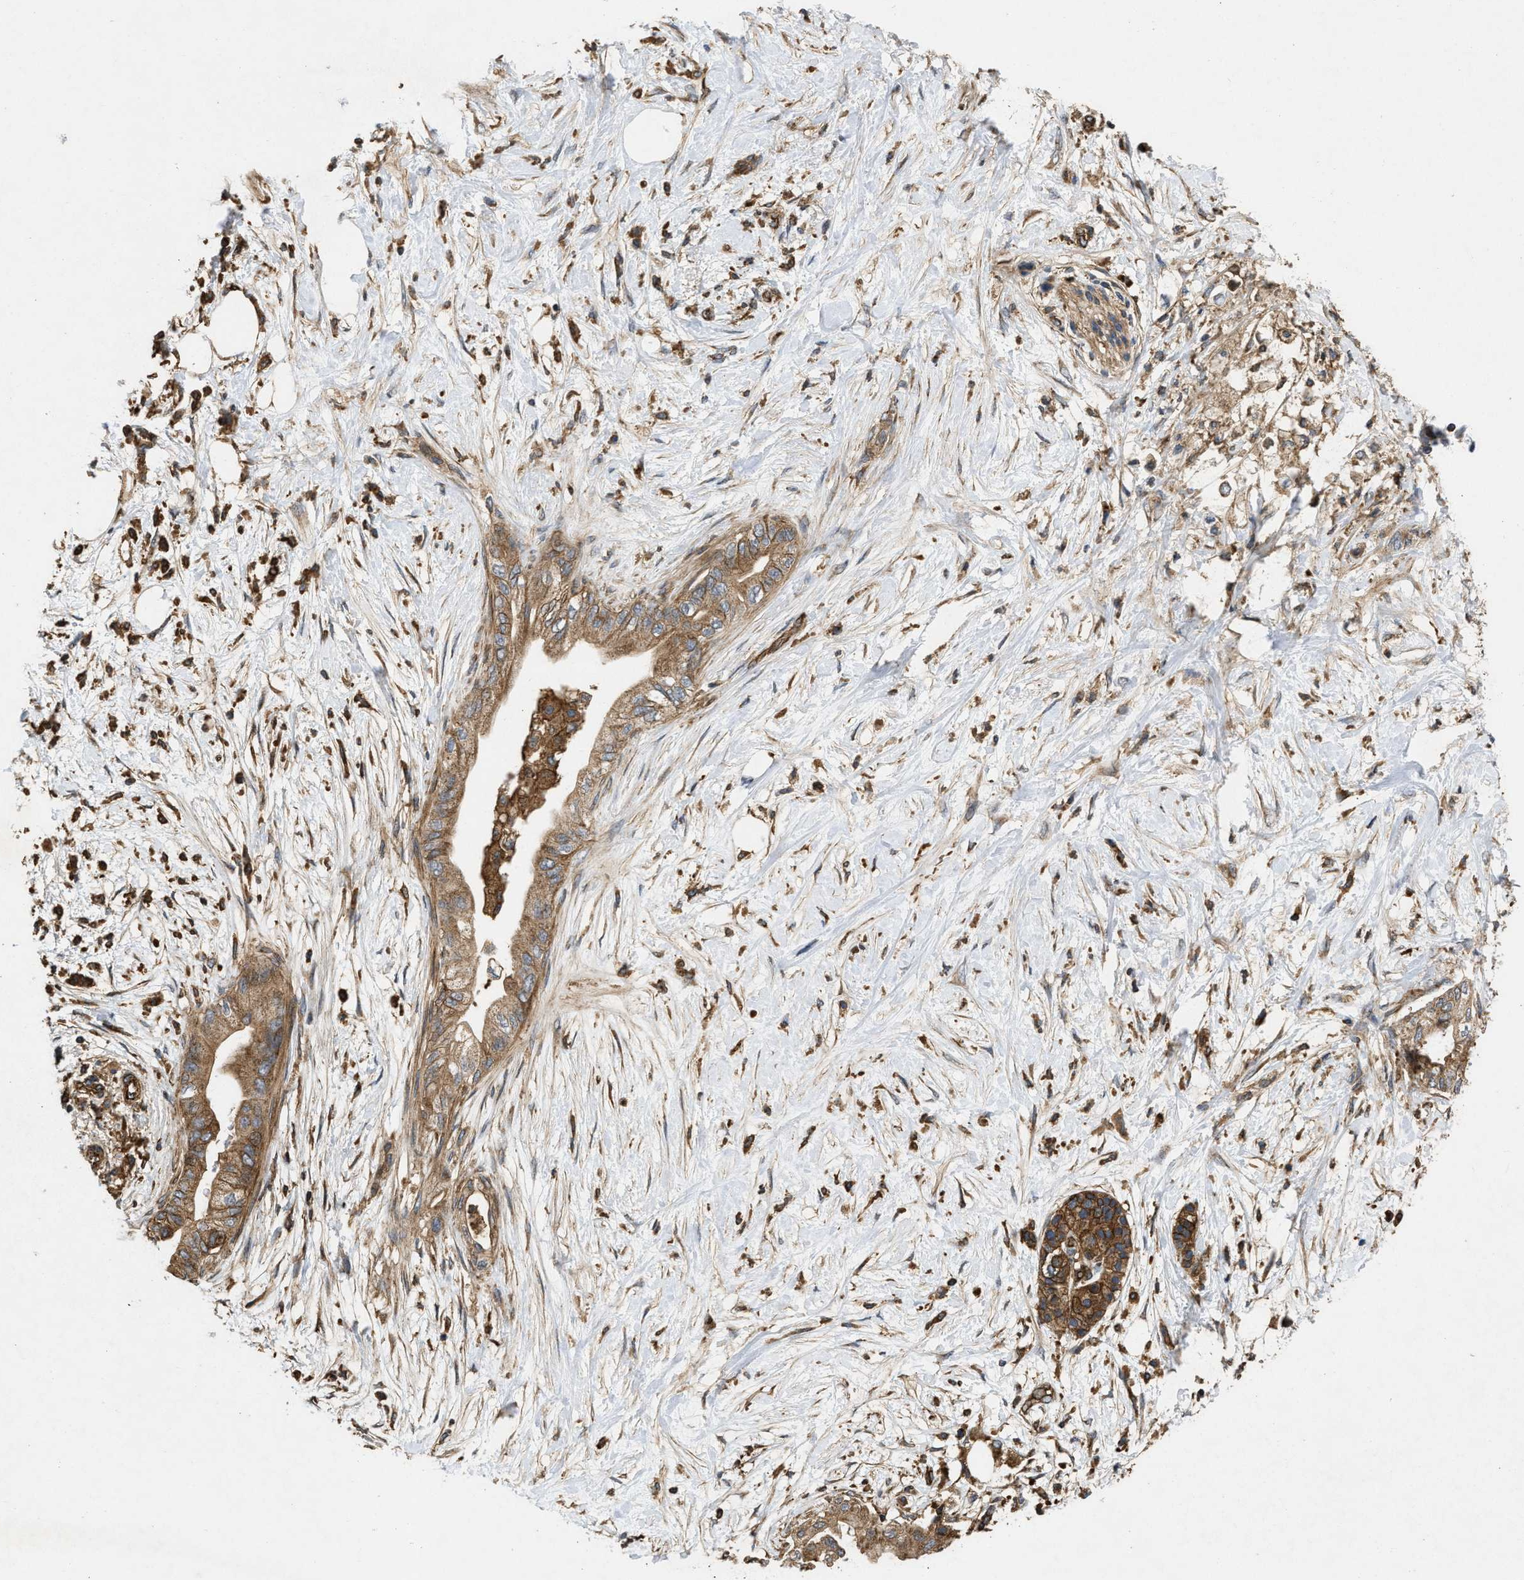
{"staining": {"intensity": "strong", "quantity": ">75%", "location": "cytoplasmic/membranous"}, "tissue": "pancreatic cancer", "cell_type": "Tumor cells", "image_type": "cancer", "snomed": [{"axis": "morphology", "description": "Normal tissue, NOS"}, {"axis": "morphology", "description": "Adenocarcinoma, NOS"}, {"axis": "topography", "description": "Pancreas"}, {"axis": "topography", "description": "Duodenum"}], "caption": "Protein staining of pancreatic cancer (adenocarcinoma) tissue reveals strong cytoplasmic/membranous staining in about >75% of tumor cells.", "gene": "GNB4", "patient": {"sex": "female", "age": 60}}